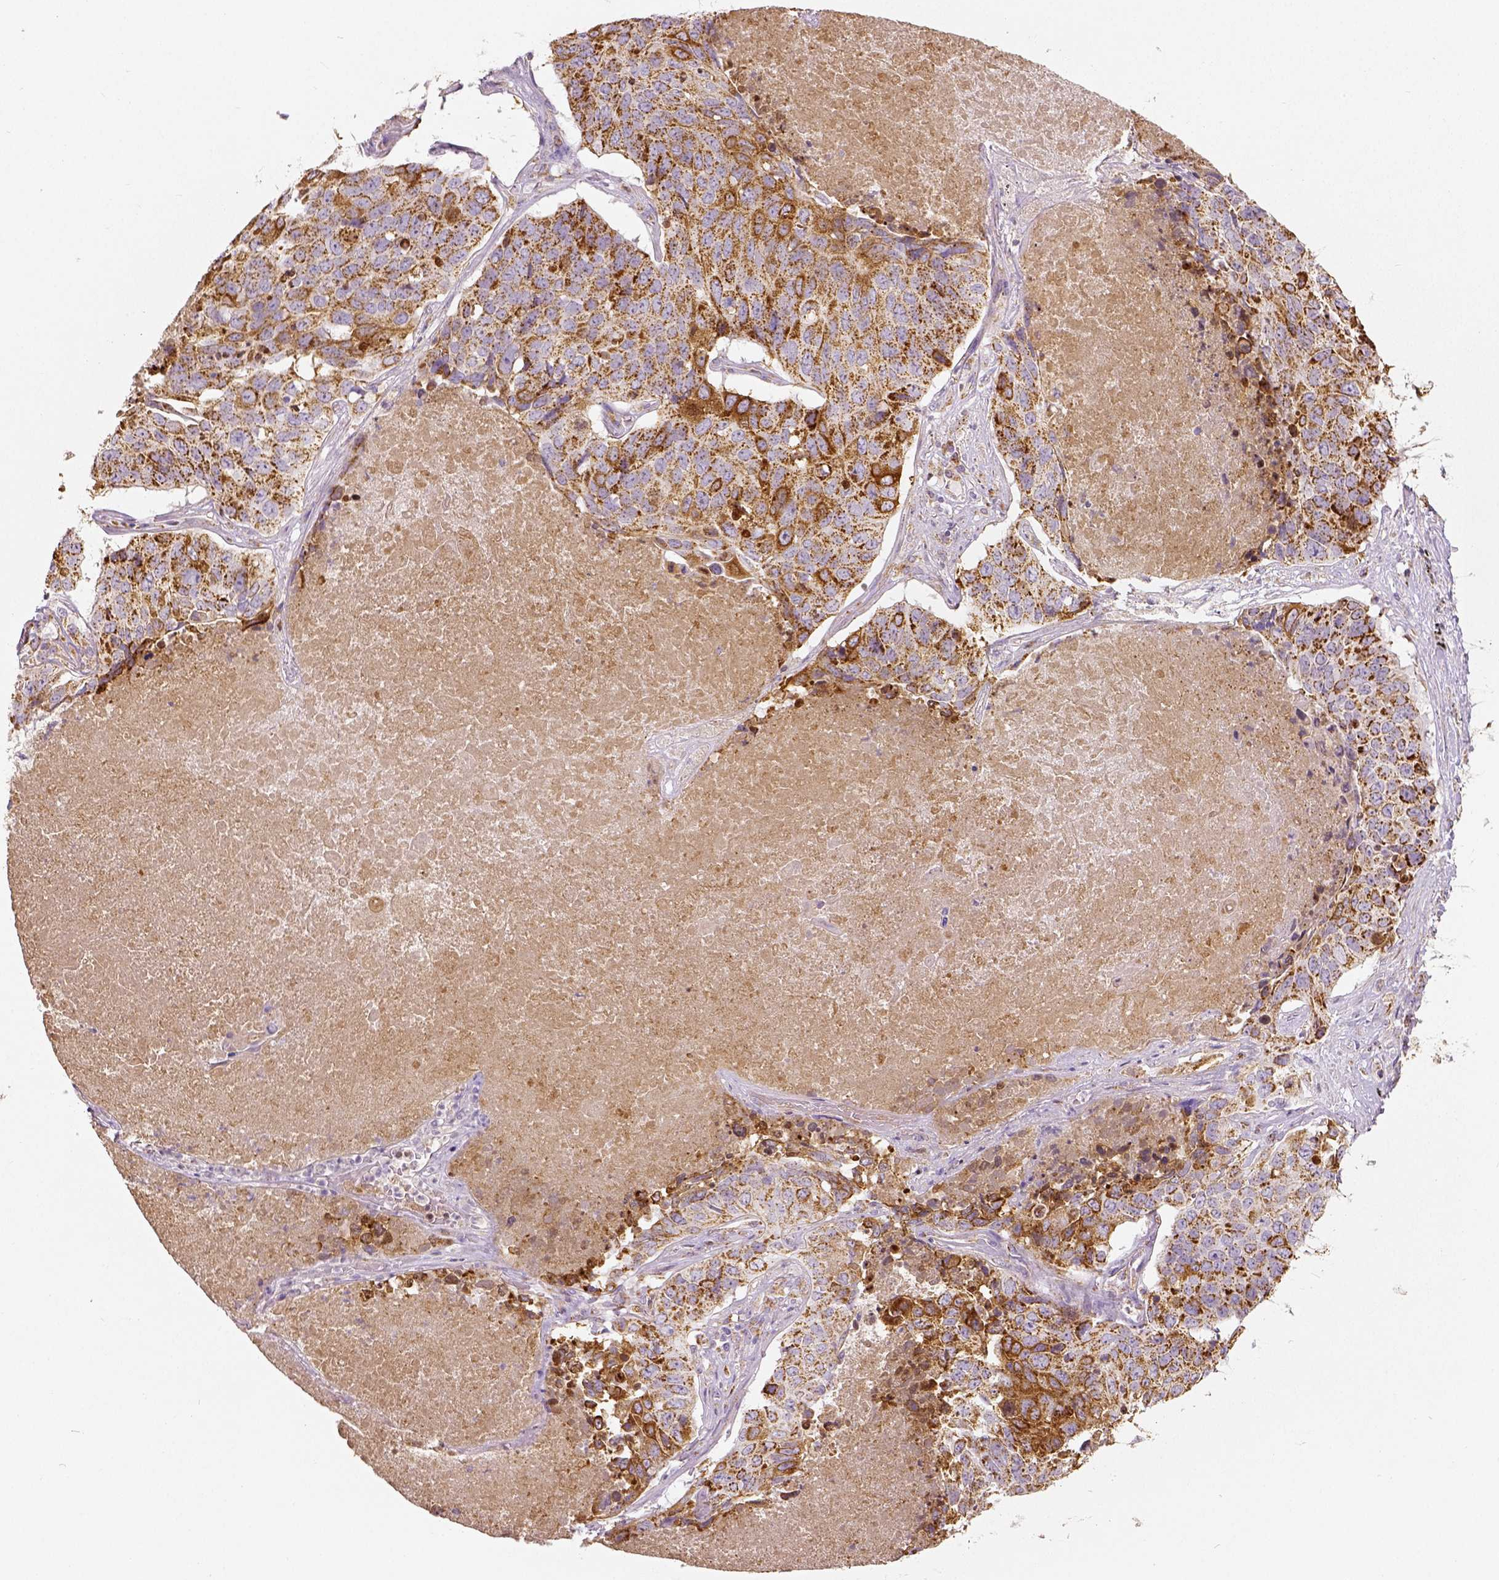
{"staining": {"intensity": "moderate", "quantity": ">75%", "location": "cytoplasmic/membranous"}, "tissue": "lung cancer", "cell_type": "Tumor cells", "image_type": "cancer", "snomed": [{"axis": "morphology", "description": "Normal tissue, NOS"}, {"axis": "morphology", "description": "Squamous cell carcinoma, NOS"}, {"axis": "topography", "description": "Bronchus"}, {"axis": "topography", "description": "Lung"}], "caption": "A brown stain shows moderate cytoplasmic/membranous staining of a protein in squamous cell carcinoma (lung) tumor cells.", "gene": "PGAM5", "patient": {"sex": "male", "age": 64}}